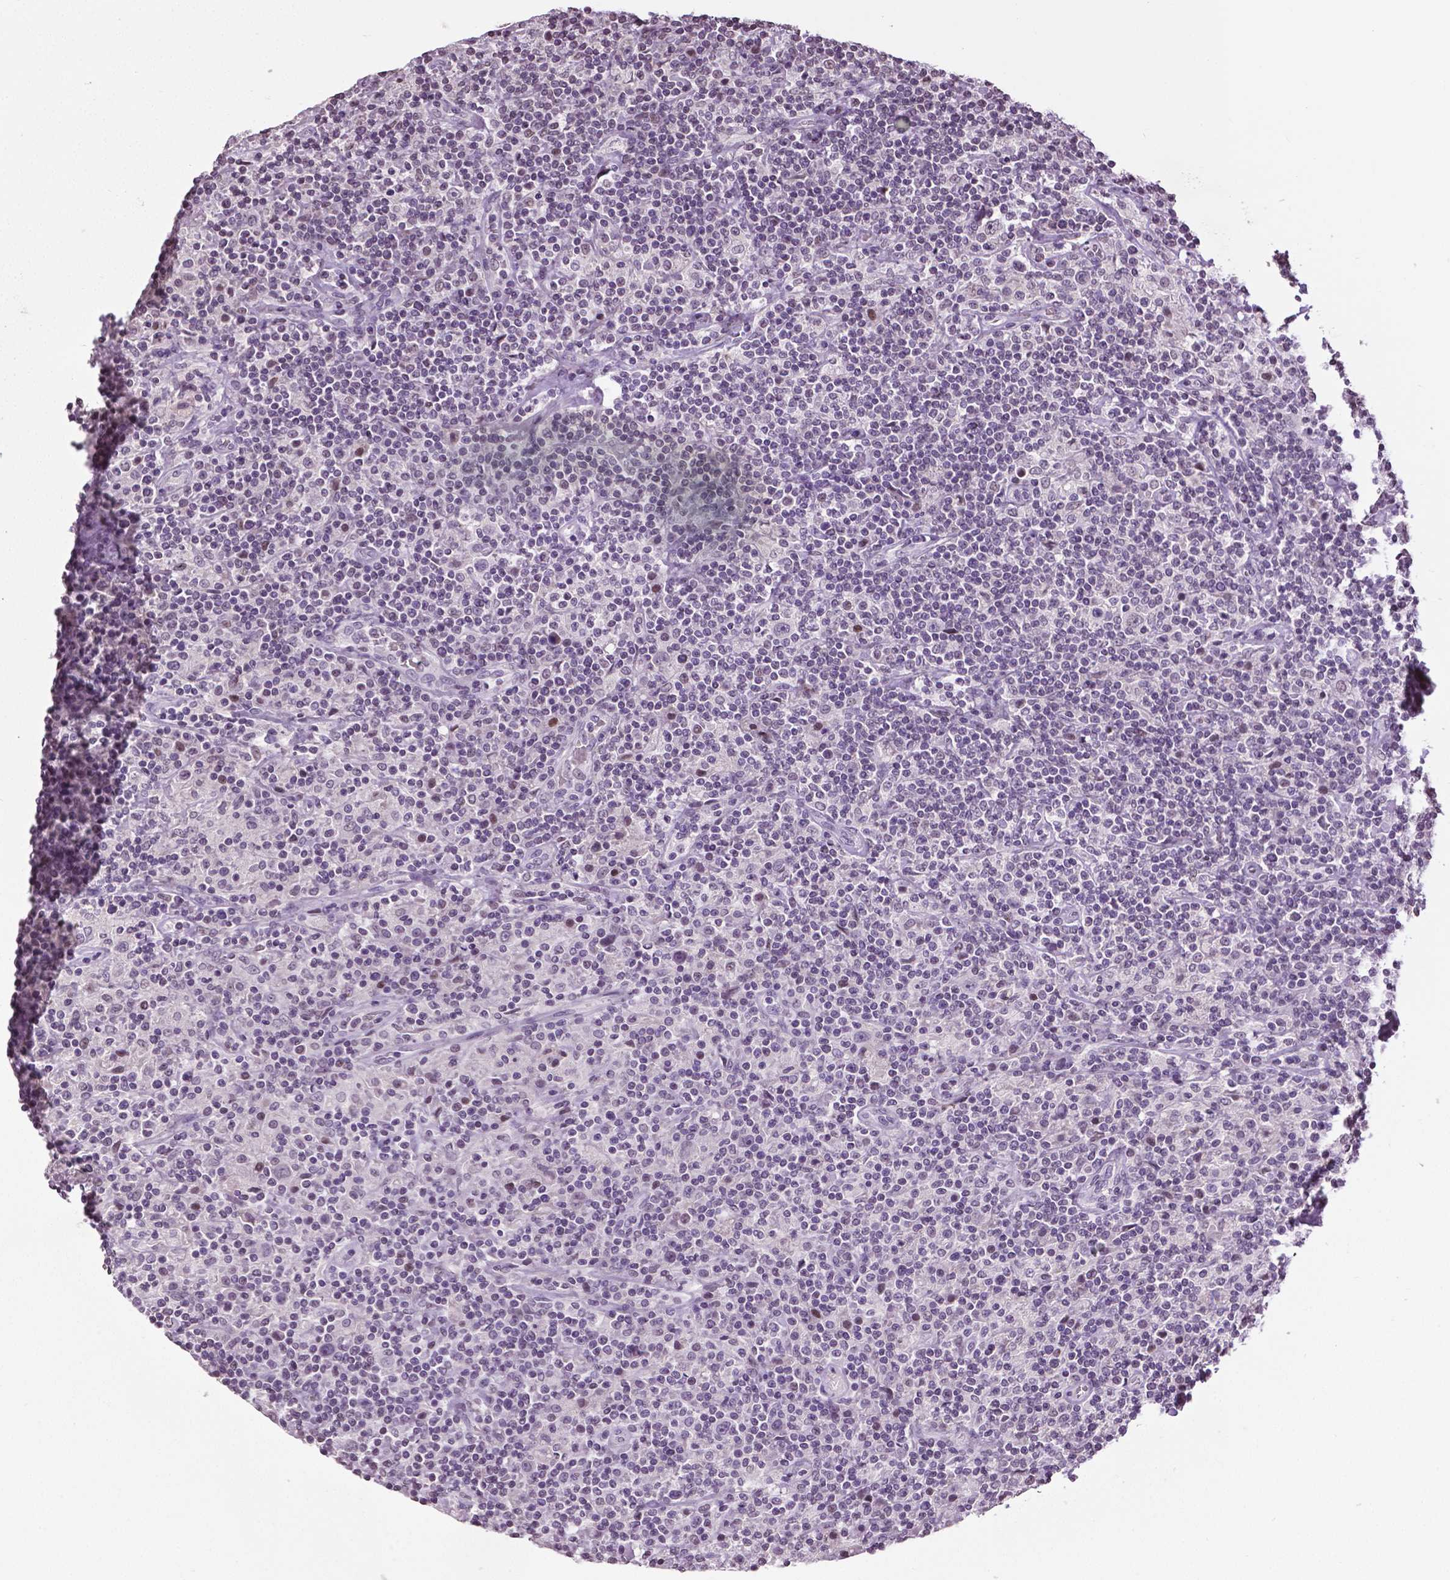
{"staining": {"intensity": "negative", "quantity": "none", "location": "none"}, "tissue": "lymphoma", "cell_type": "Tumor cells", "image_type": "cancer", "snomed": [{"axis": "morphology", "description": "Hodgkin's disease, NOS"}, {"axis": "topography", "description": "Lymph node"}], "caption": "Histopathology image shows no significant protein positivity in tumor cells of lymphoma.", "gene": "DLX5", "patient": {"sex": "male", "age": 70}}